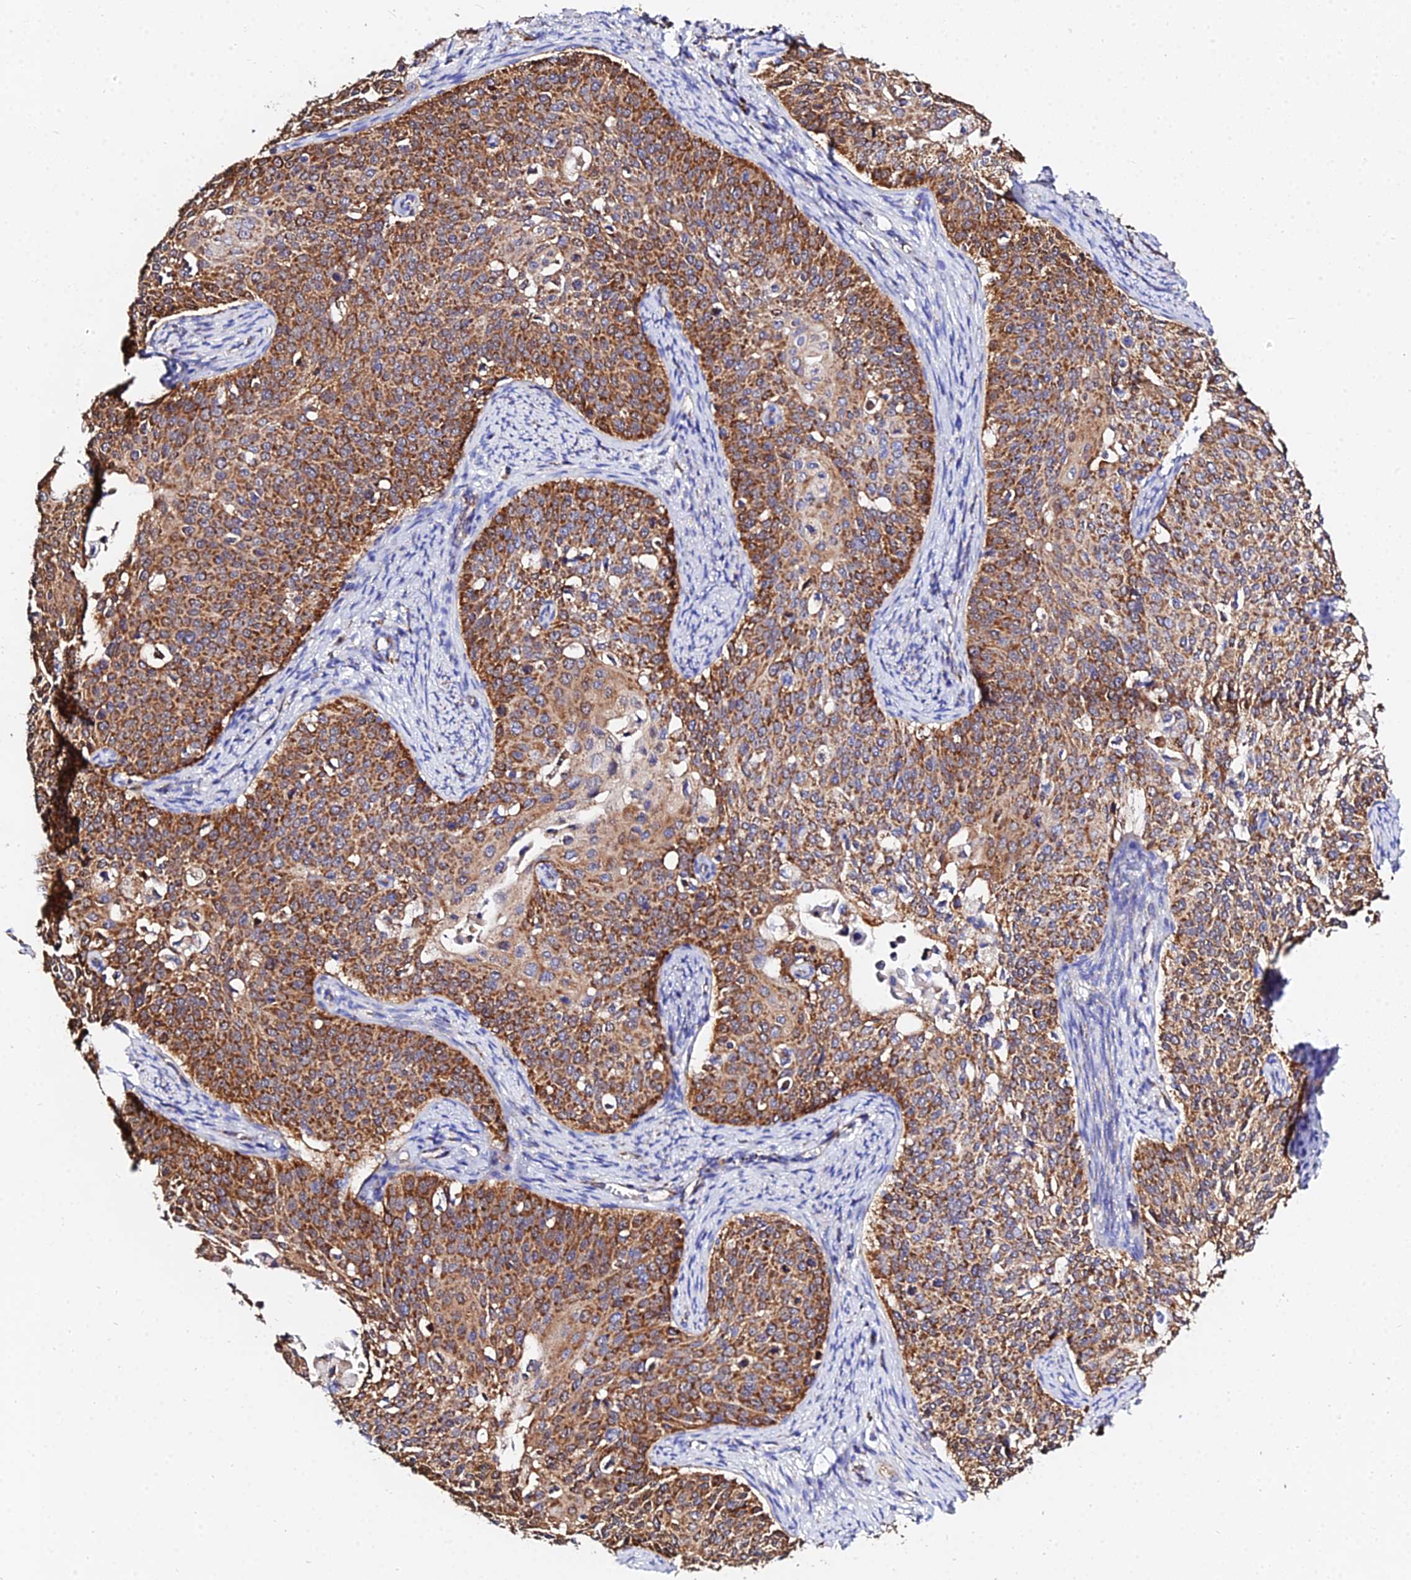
{"staining": {"intensity": "strong", "quantity": ">75%", "location": "cytoplasmic/membranous"}, "tissue": "cervical cancer", "cell_type": "Tumor cells", "image_type": "cancer", "snomed": [{"axis": "morphology", "description": "Squamous cell carcinoma, NOS"}, {"axis": "topography", "description": "Cervix"}], "caption": "IHC of human cervical cancer reveals high levels of strong cytoplasmic/membranous expression in about >75% of tumor cells.", "gene": "ZNF573", "patient": {"sex": "female", "age": 44}}